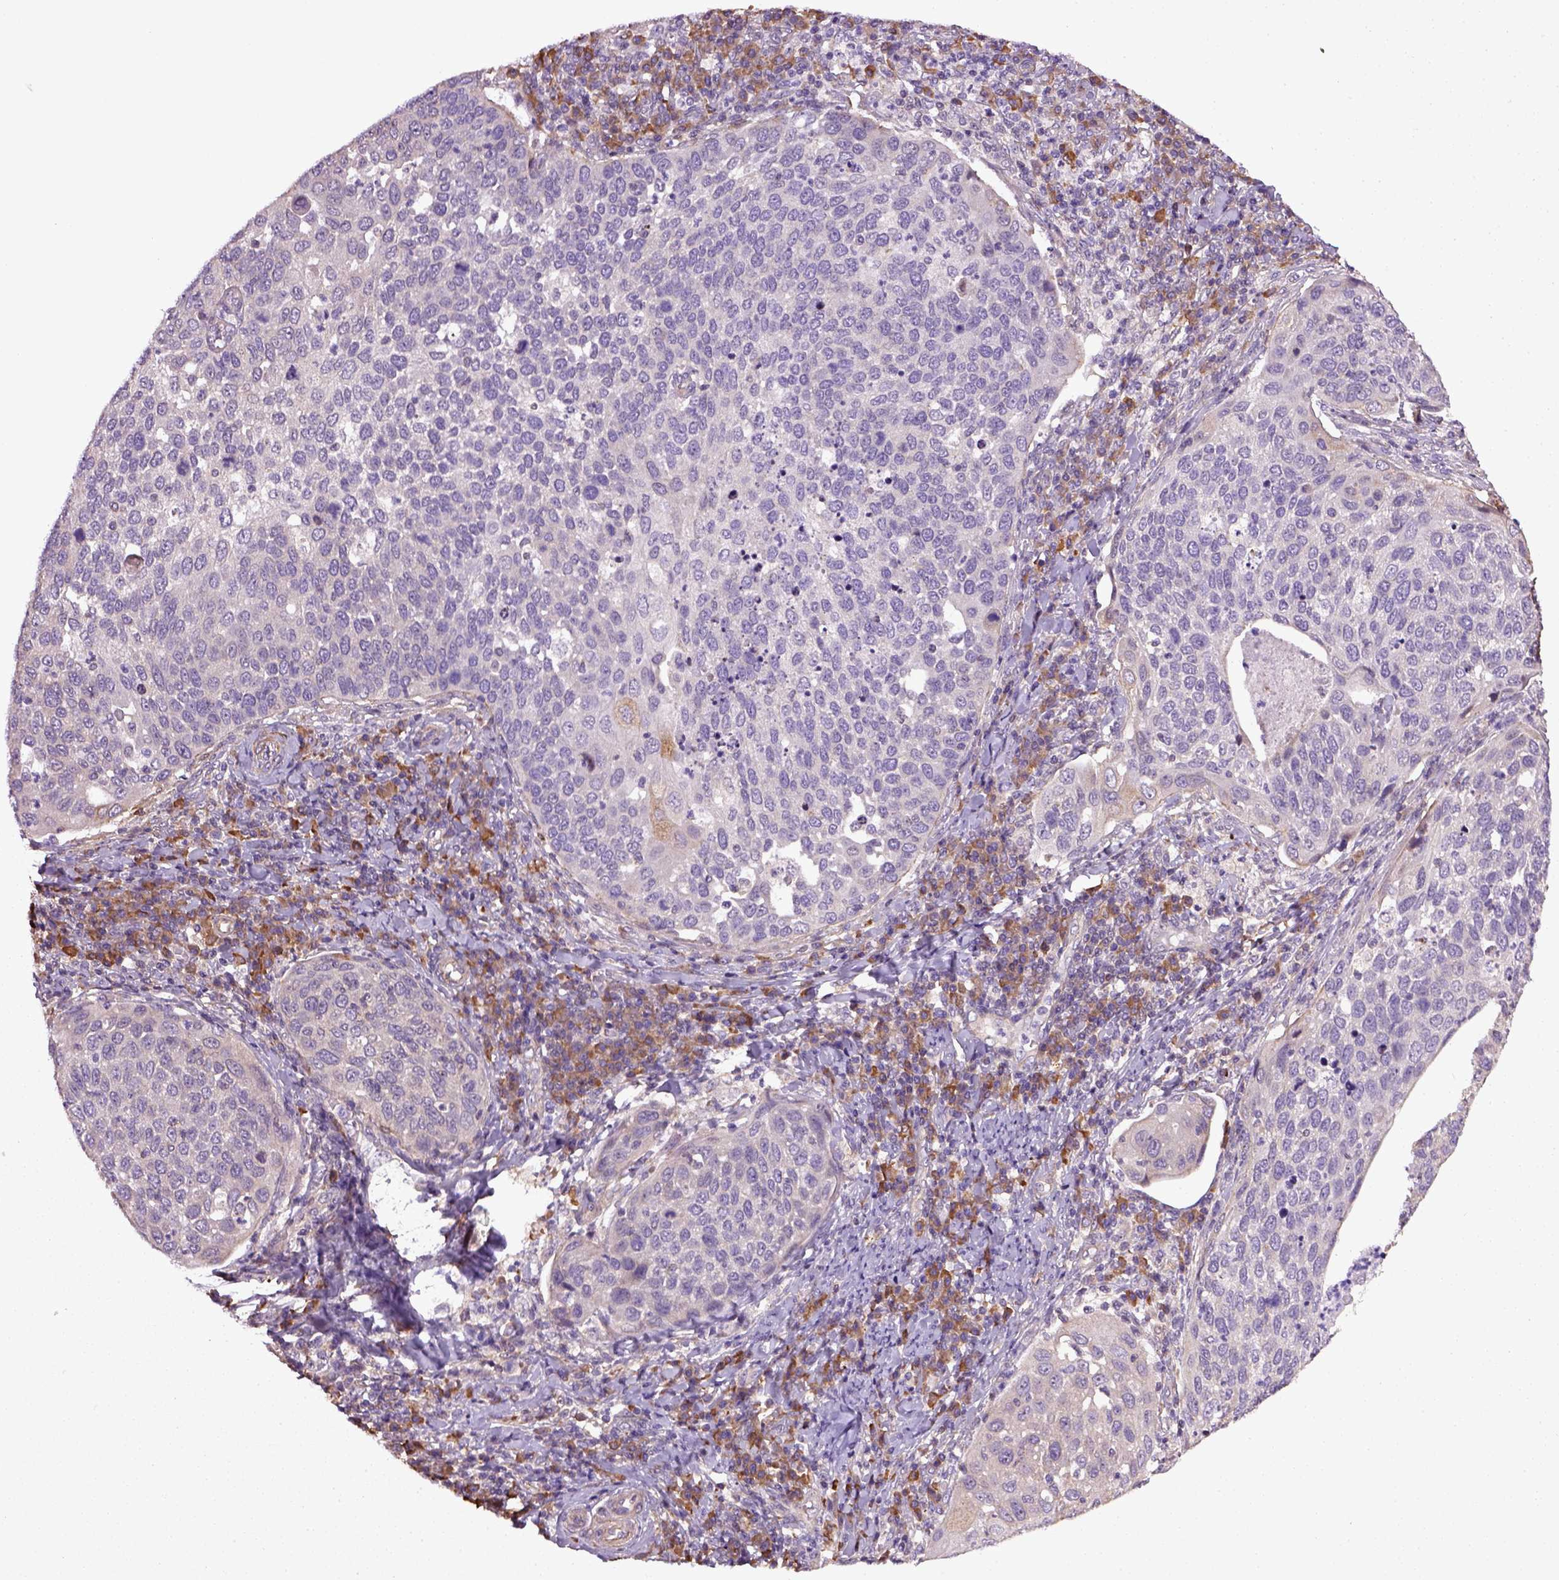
{"staining": {"intensity": "negative", "quantity": "none", "location": "none"}, "tissue": "cervical cancer", "cell_type": "Tumor cells", "image_type": "cancer", "snomed": [{"axis": "morphology", "description": "Squamous cell carcinoma, NOS"}, {"axis": "topography", "description": "Cervix"}], "caption": "Micrograph shows no protein expression in tumor cells of cervical squamous cell carcinoma tissue.", "gene": "TPRG1", "patient": {"sex": "female", "age": 54}}